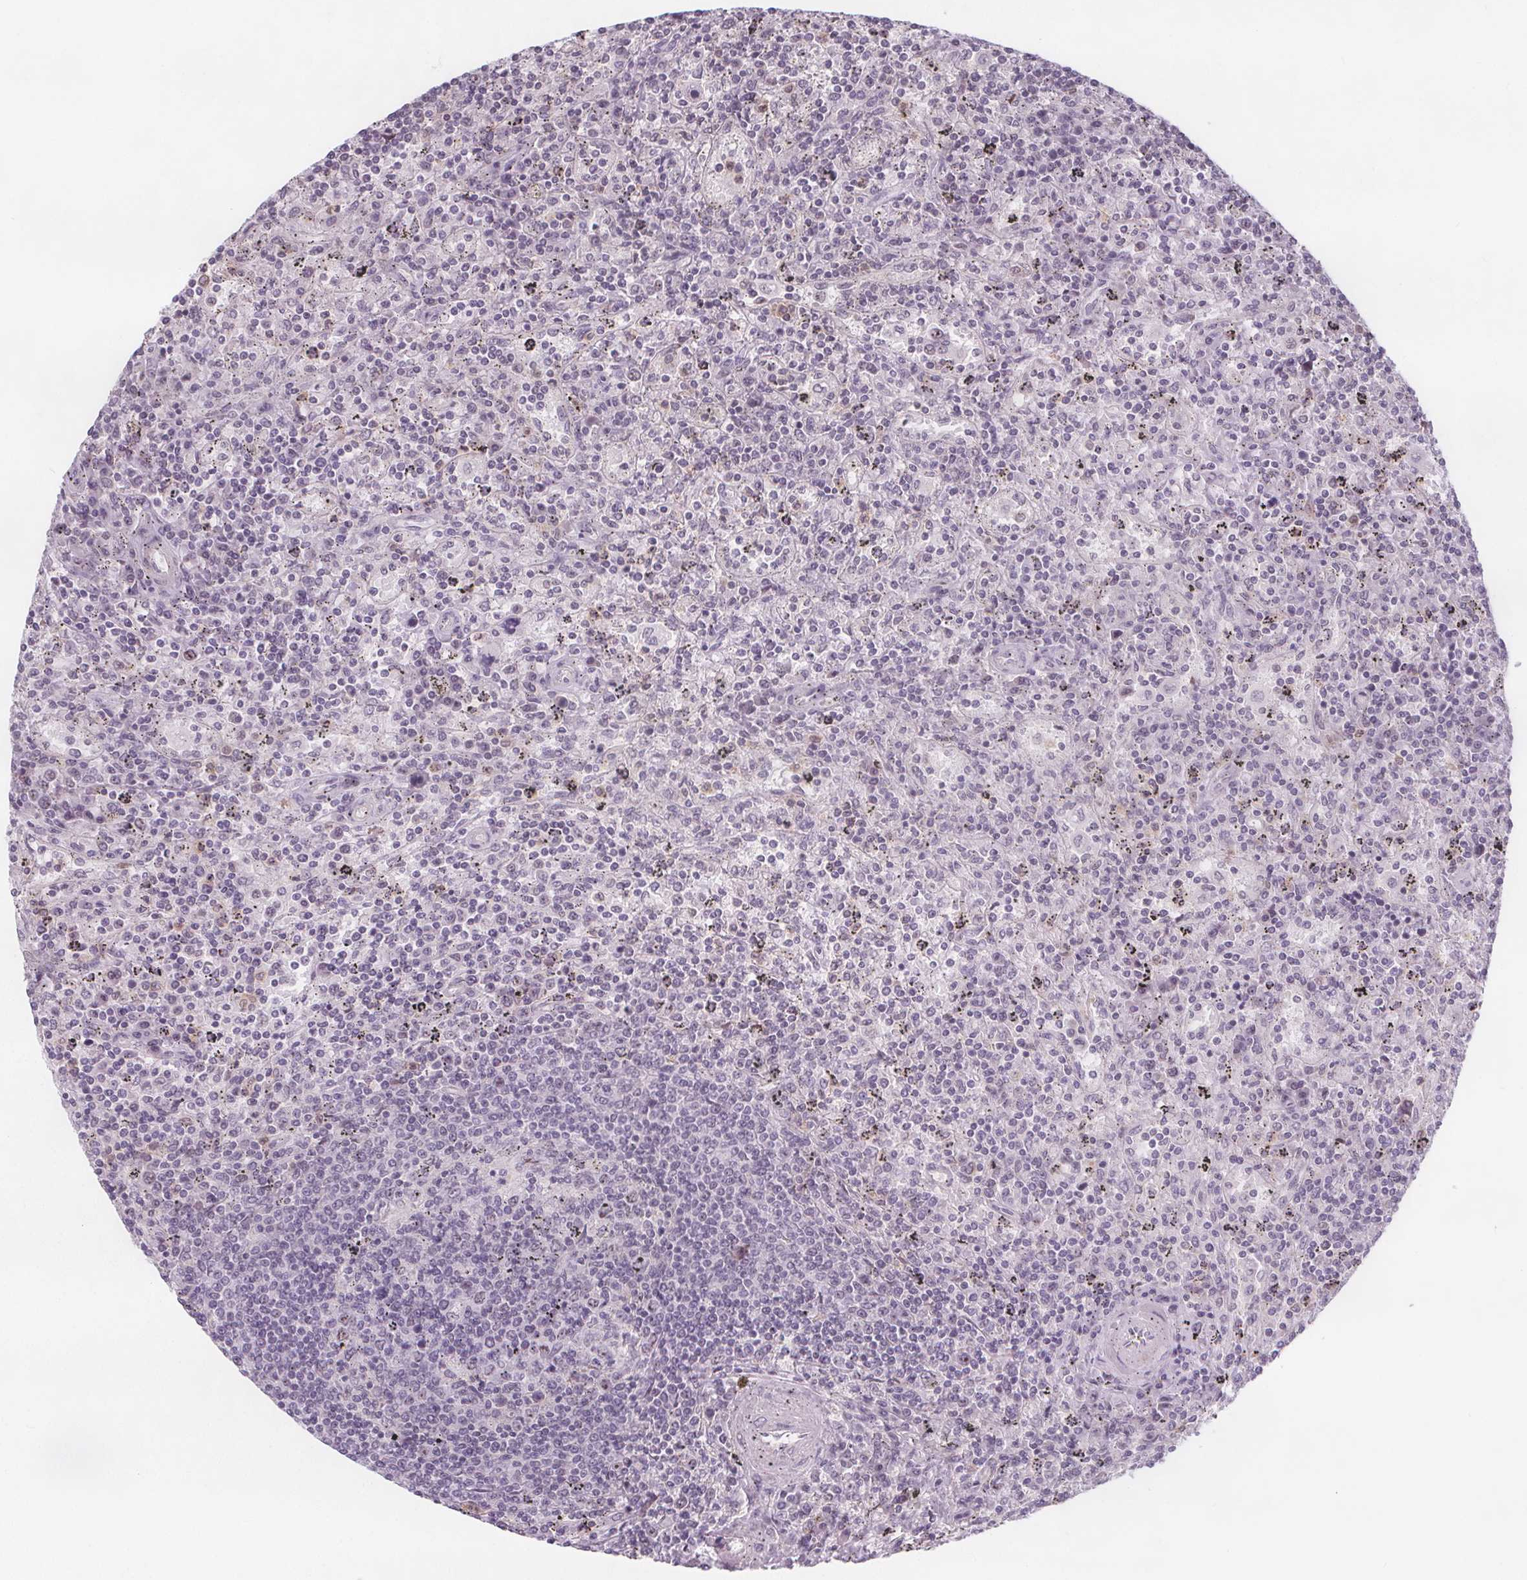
{"staining": {"intensity": "weak", "quantity": "<25%", "location": "nuclear"}, "tissue": "lymphoma", "cell_type": "Tumor cells", "image_type": "cancer", "snomed": [{"axis": "morphology", "description": "Malignant lymphoma, non-Hodgkin's type, Low grade"}, {"axis": "topography", "description": "Spleen"}], "caption": "Immunohistochemistry image of human lymphoma stained for a protein (brown), which demonstrates no positivity in tumor cells.", "gene": "NOLC1", "patient": {"sex": "male", "age": 62}}